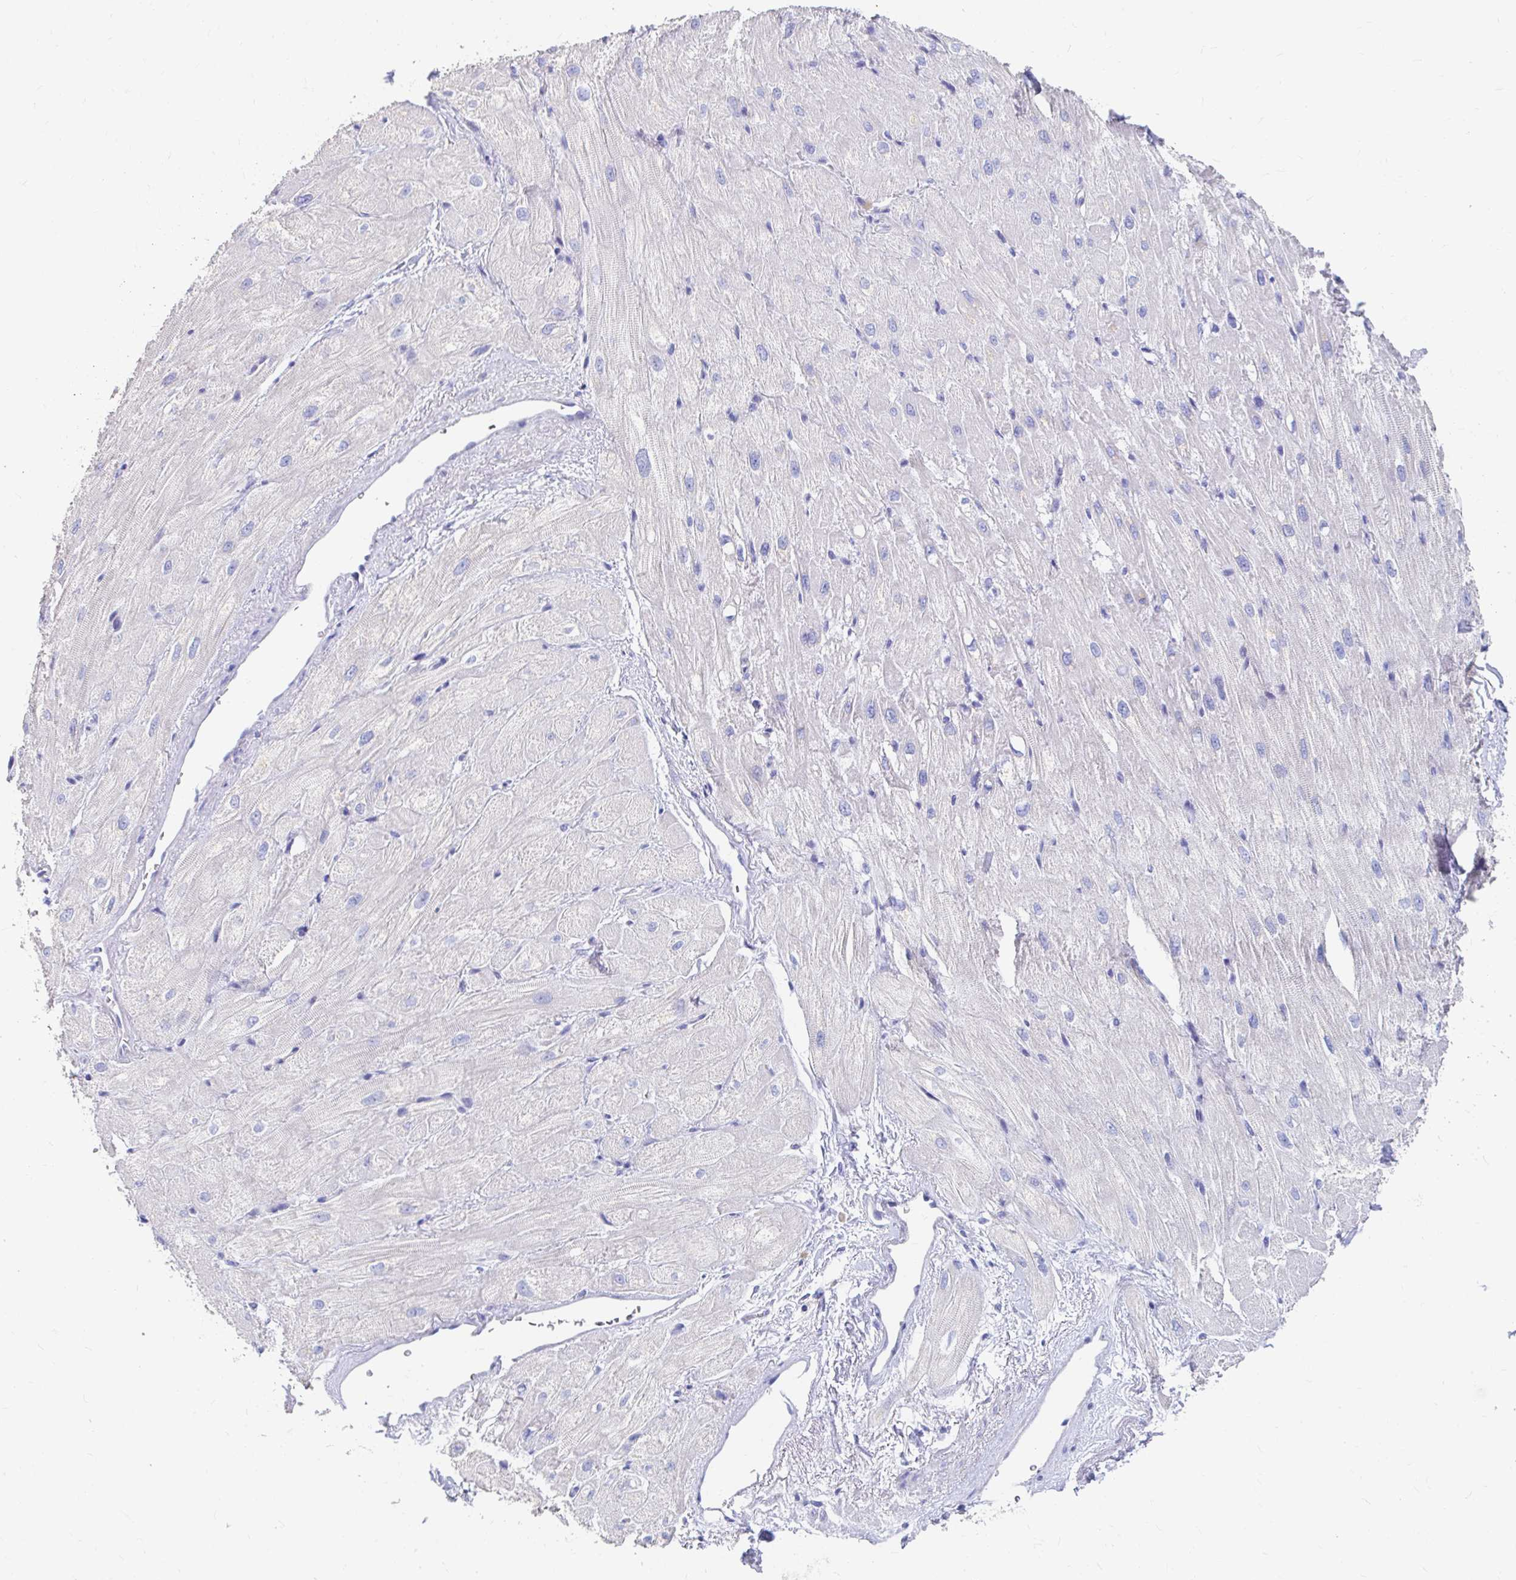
{"staining": {"intensity": "negative", "quantity": "none", "location": "none"}, "tissue": "heart muscle", "cell_type": "Cardiomyocytes", "image_type": "normal", "snomed": [{"axis": "morphology", "description": "Normal tissue, NOS"}, {"axis": "topography", "description": "Heart"}], "caption": "Immunohistochemistry photomicrograph of benign heart muscle: human heart muscle stained with DAB (3,3'-diaminobenzidine) displays no significant protein positivity in cardiomyocytes.", "gene": "LAMC3", "patient": {"sex": "male", "age": 62}}